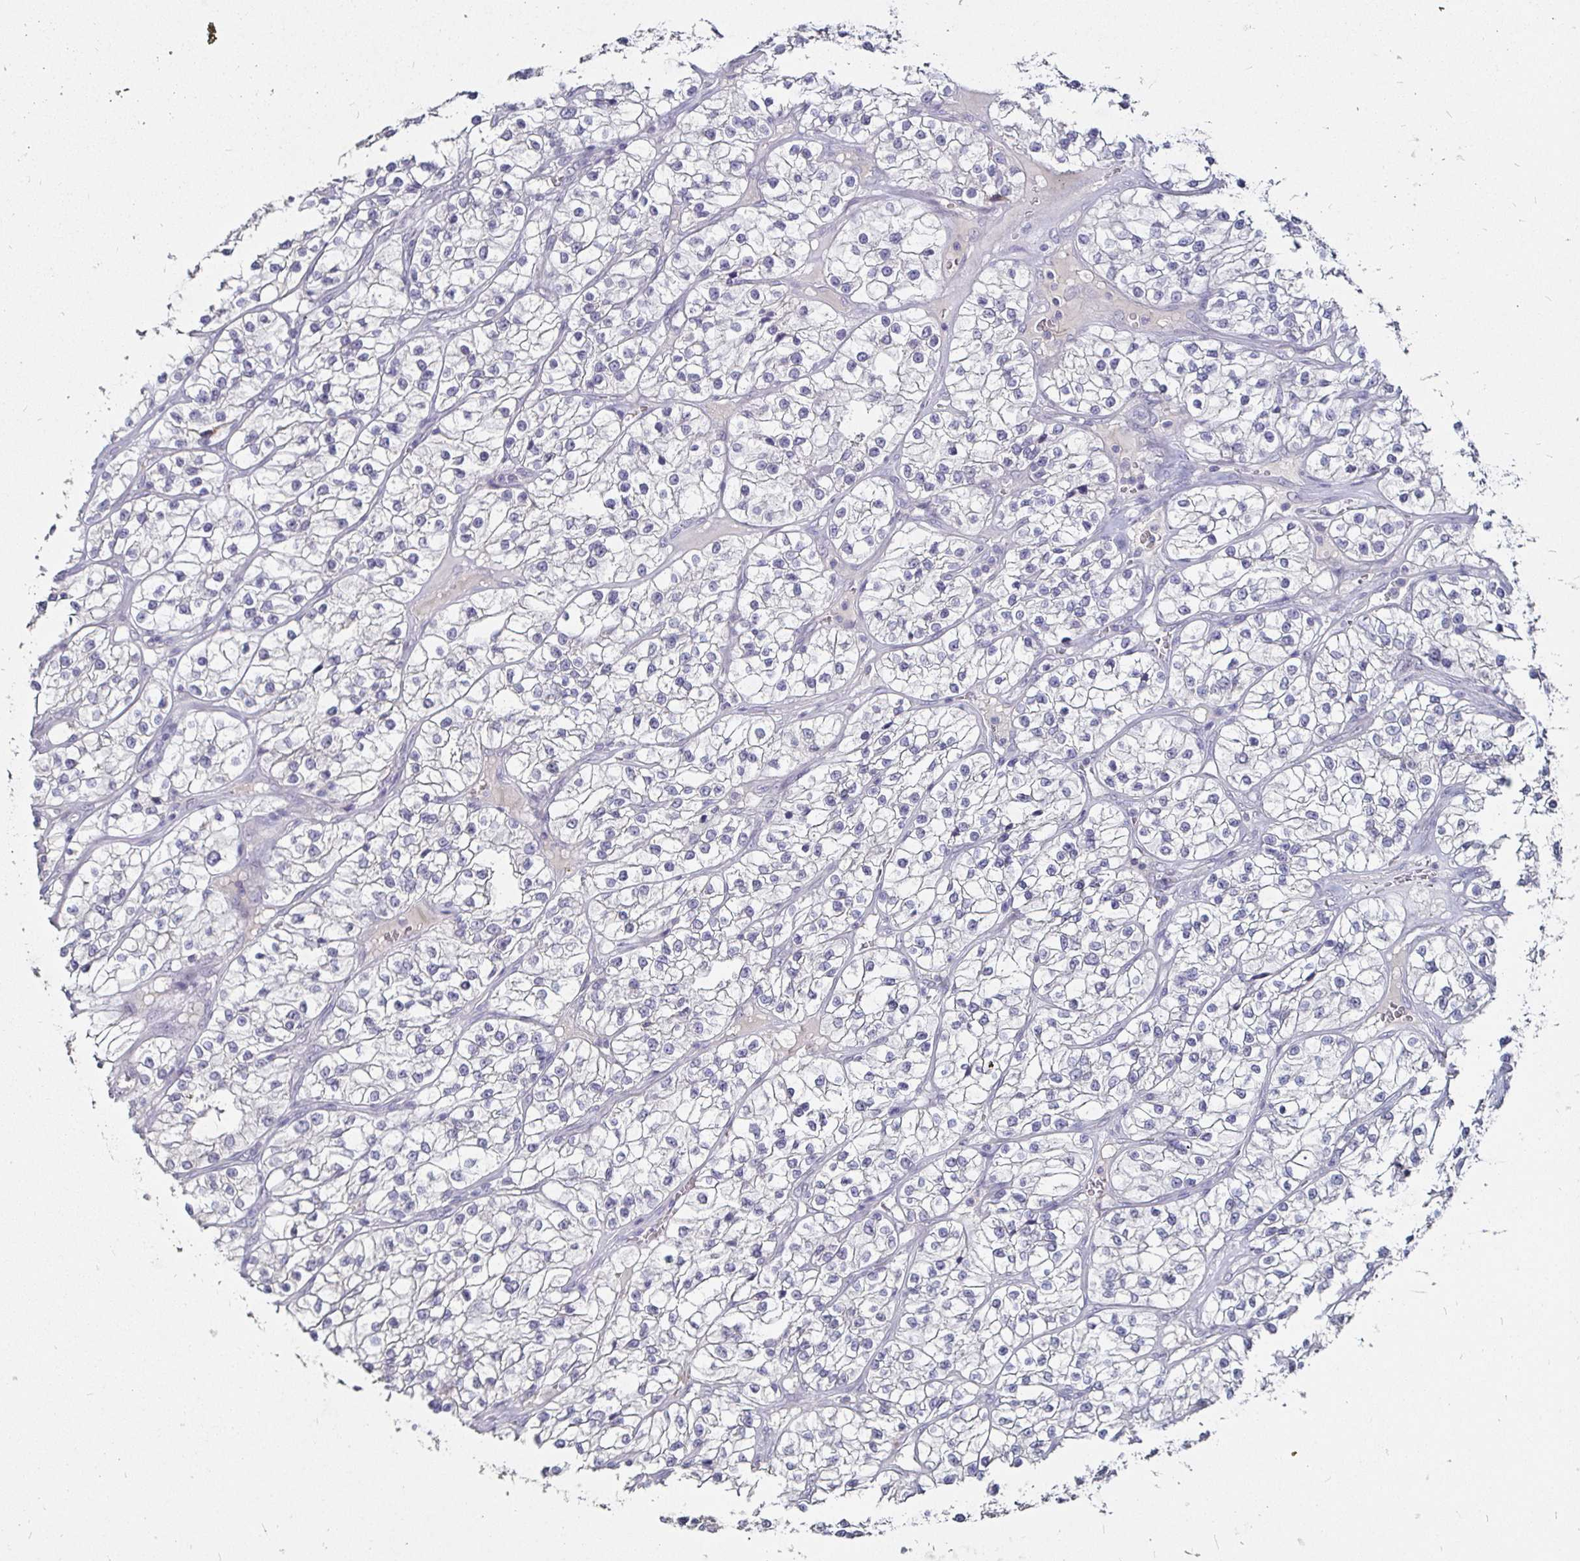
{"staining": {"intensity": "negative", "quantity": "none", "location": "none"}, "tissue": "renal cancer", "cell_type": "Tumor cells", "image_type": "cancer", "snomed": [{"axis": "morphology", "description": "Adenocarcinoma, NOS"}, {"axis": "topography", "description": "Kidney"}], "caption": "Immunohistochemistry micrograph of adenocarcinoma (renal) stained for a protein (brown), which demonstrates no positivity in tumor cells.", "gene": "FAIM2", "patient": {"sex": "female", "age": 57}}